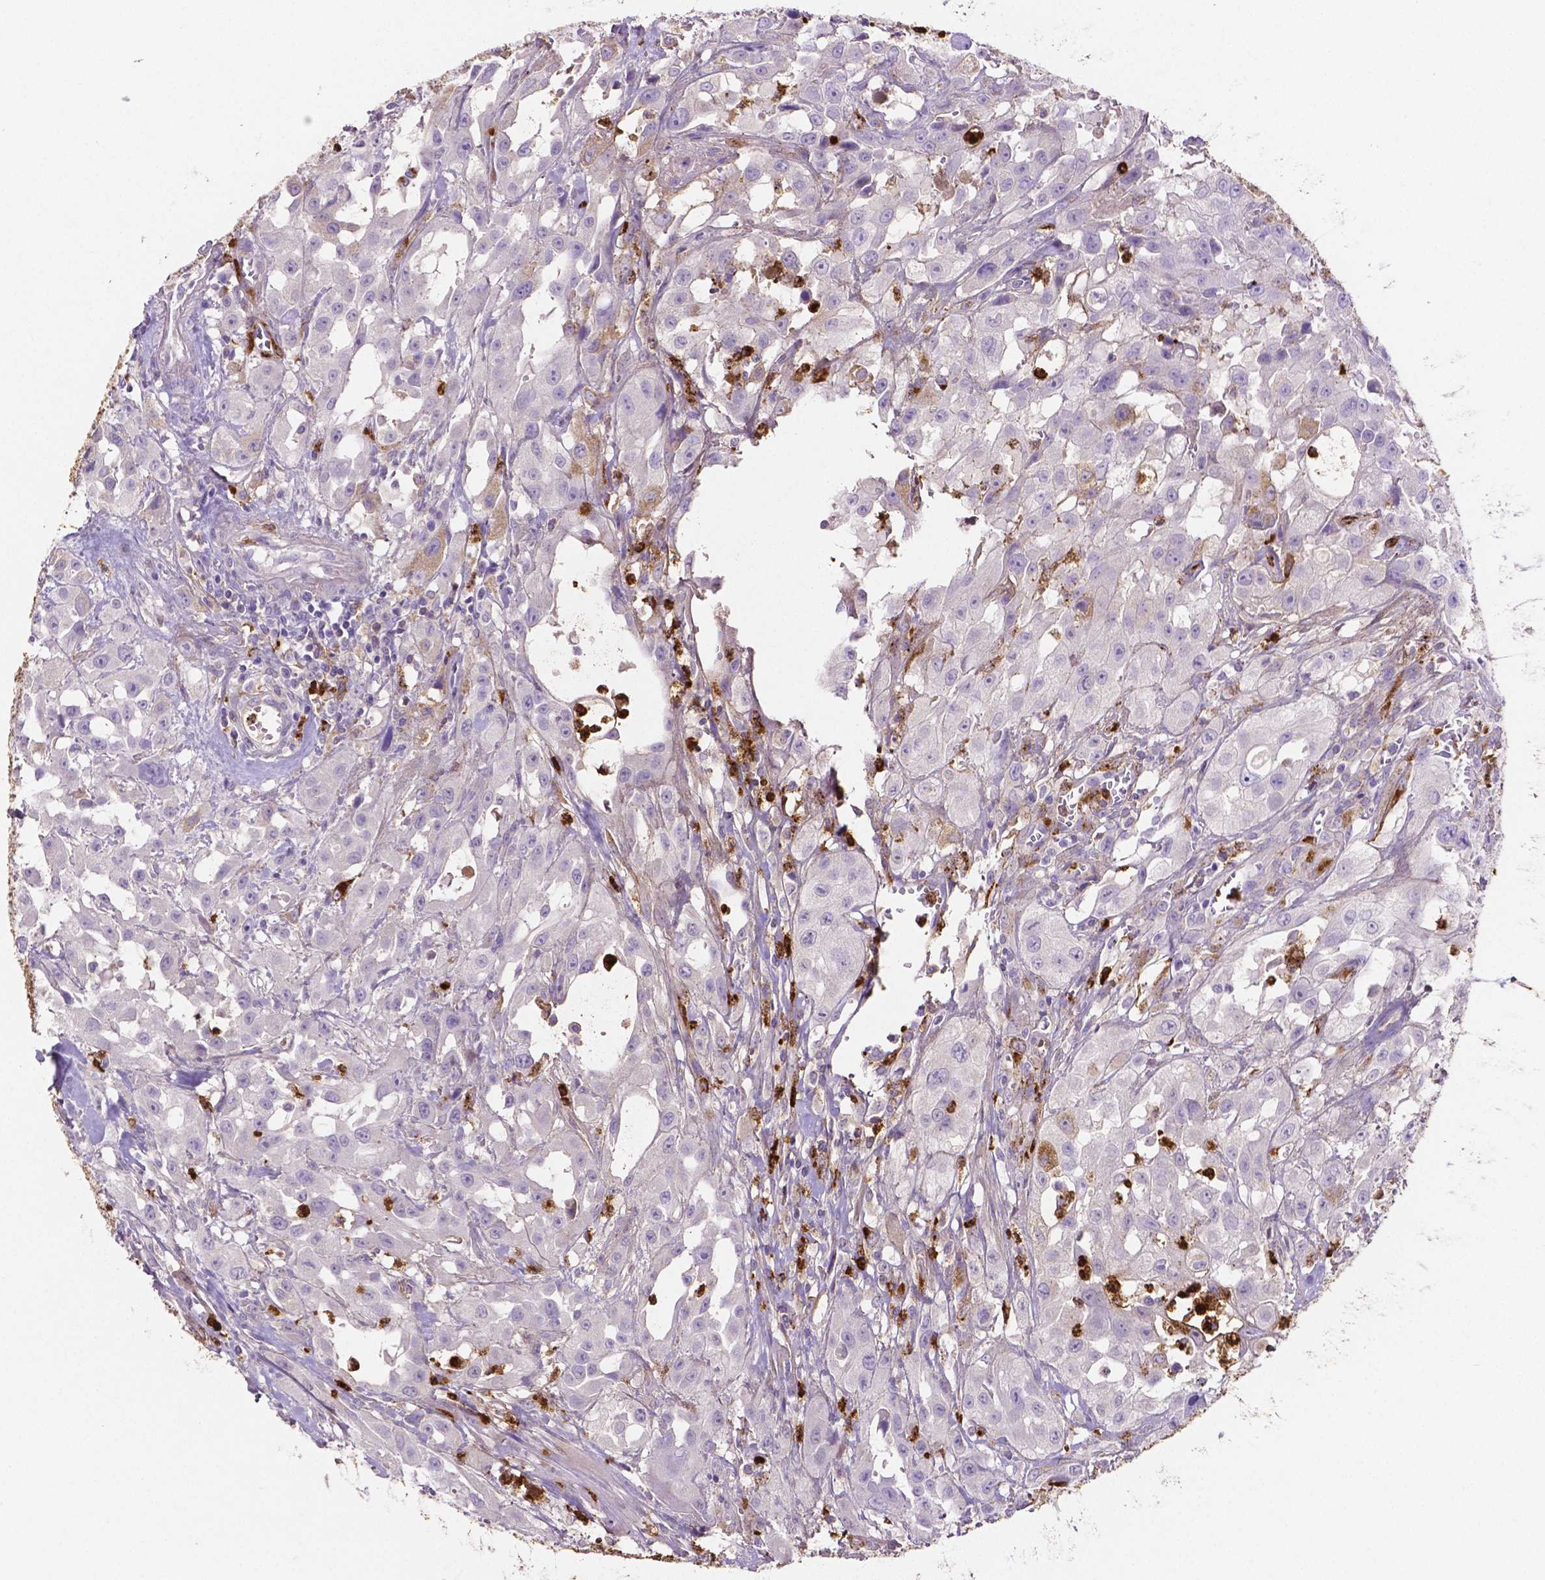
{"staining": {"intensity": "negative", "quantity": "none", "location": "none"}, "tissue": "urothelial cancer", "cell_type": "Tumor cells", "image_type": "cancer", "snomed": [{"axis": "morphology", "description": "Urothelial carcinoma, High grade"}, {"axis": "topography", "description": "Urinary bladder"}], "caption": "Tumor cells show no significant protein positivity in urothelial cancer.", "gene": "MMP9", "patient": {"sex": "male", "age": 79}}